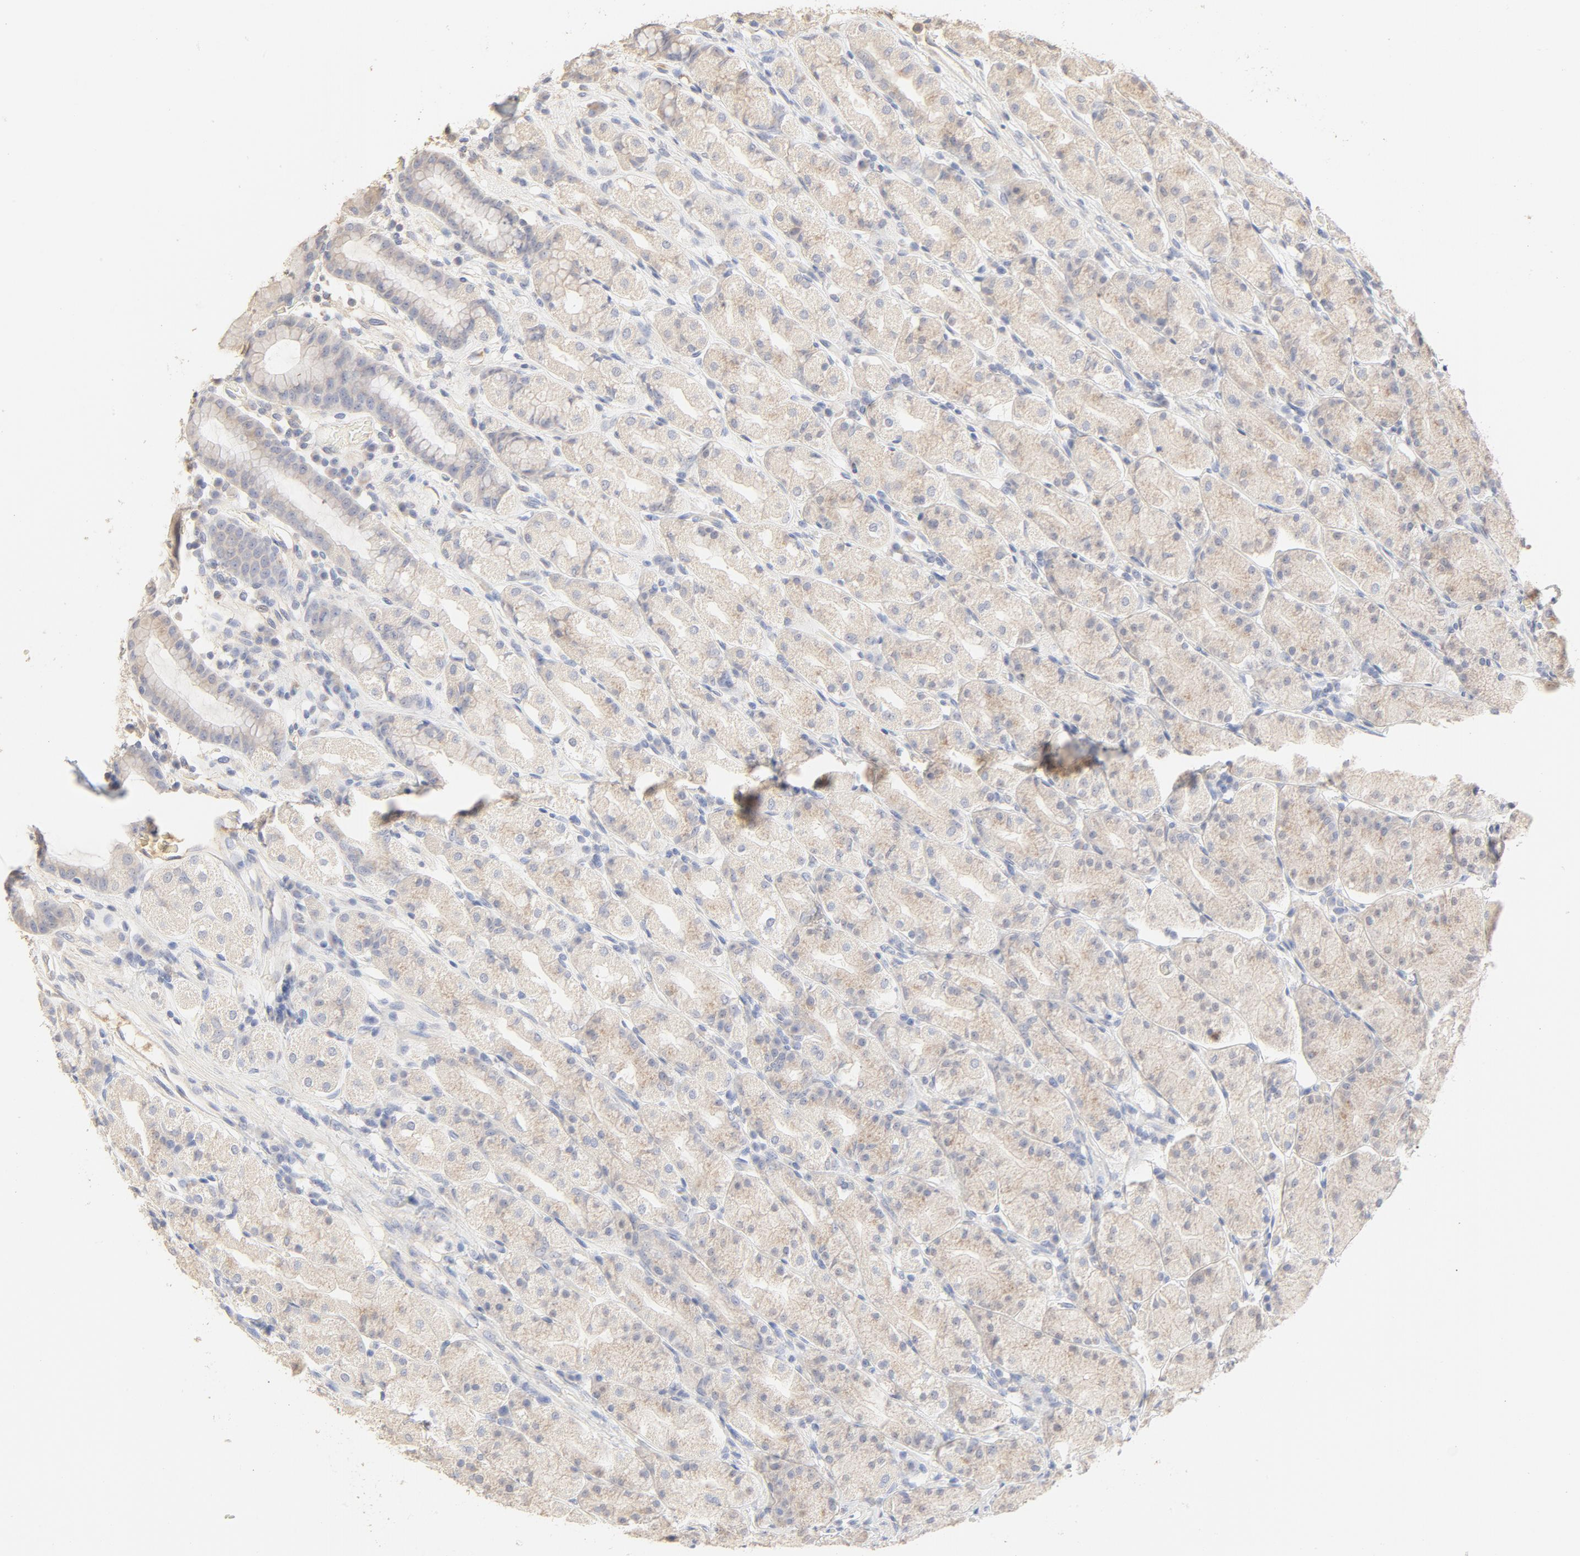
{"staining": {"intensity": "negative", "quantity": "none", "location": "none"}, "tissue": "stomach", "cell_type": "Glandular cells", "image_type": "normal", "snomed": [{"axis": "morphology", "description": "Normal tissue, NOS"}, {"axis": "topography", "description": "Stomach, upper"}], "caption": "The photomicrograph displays no staining of glandular cells in benign stomach.", "gene": "FCGBP", "patient": {"sex": "male", "age": 68}}